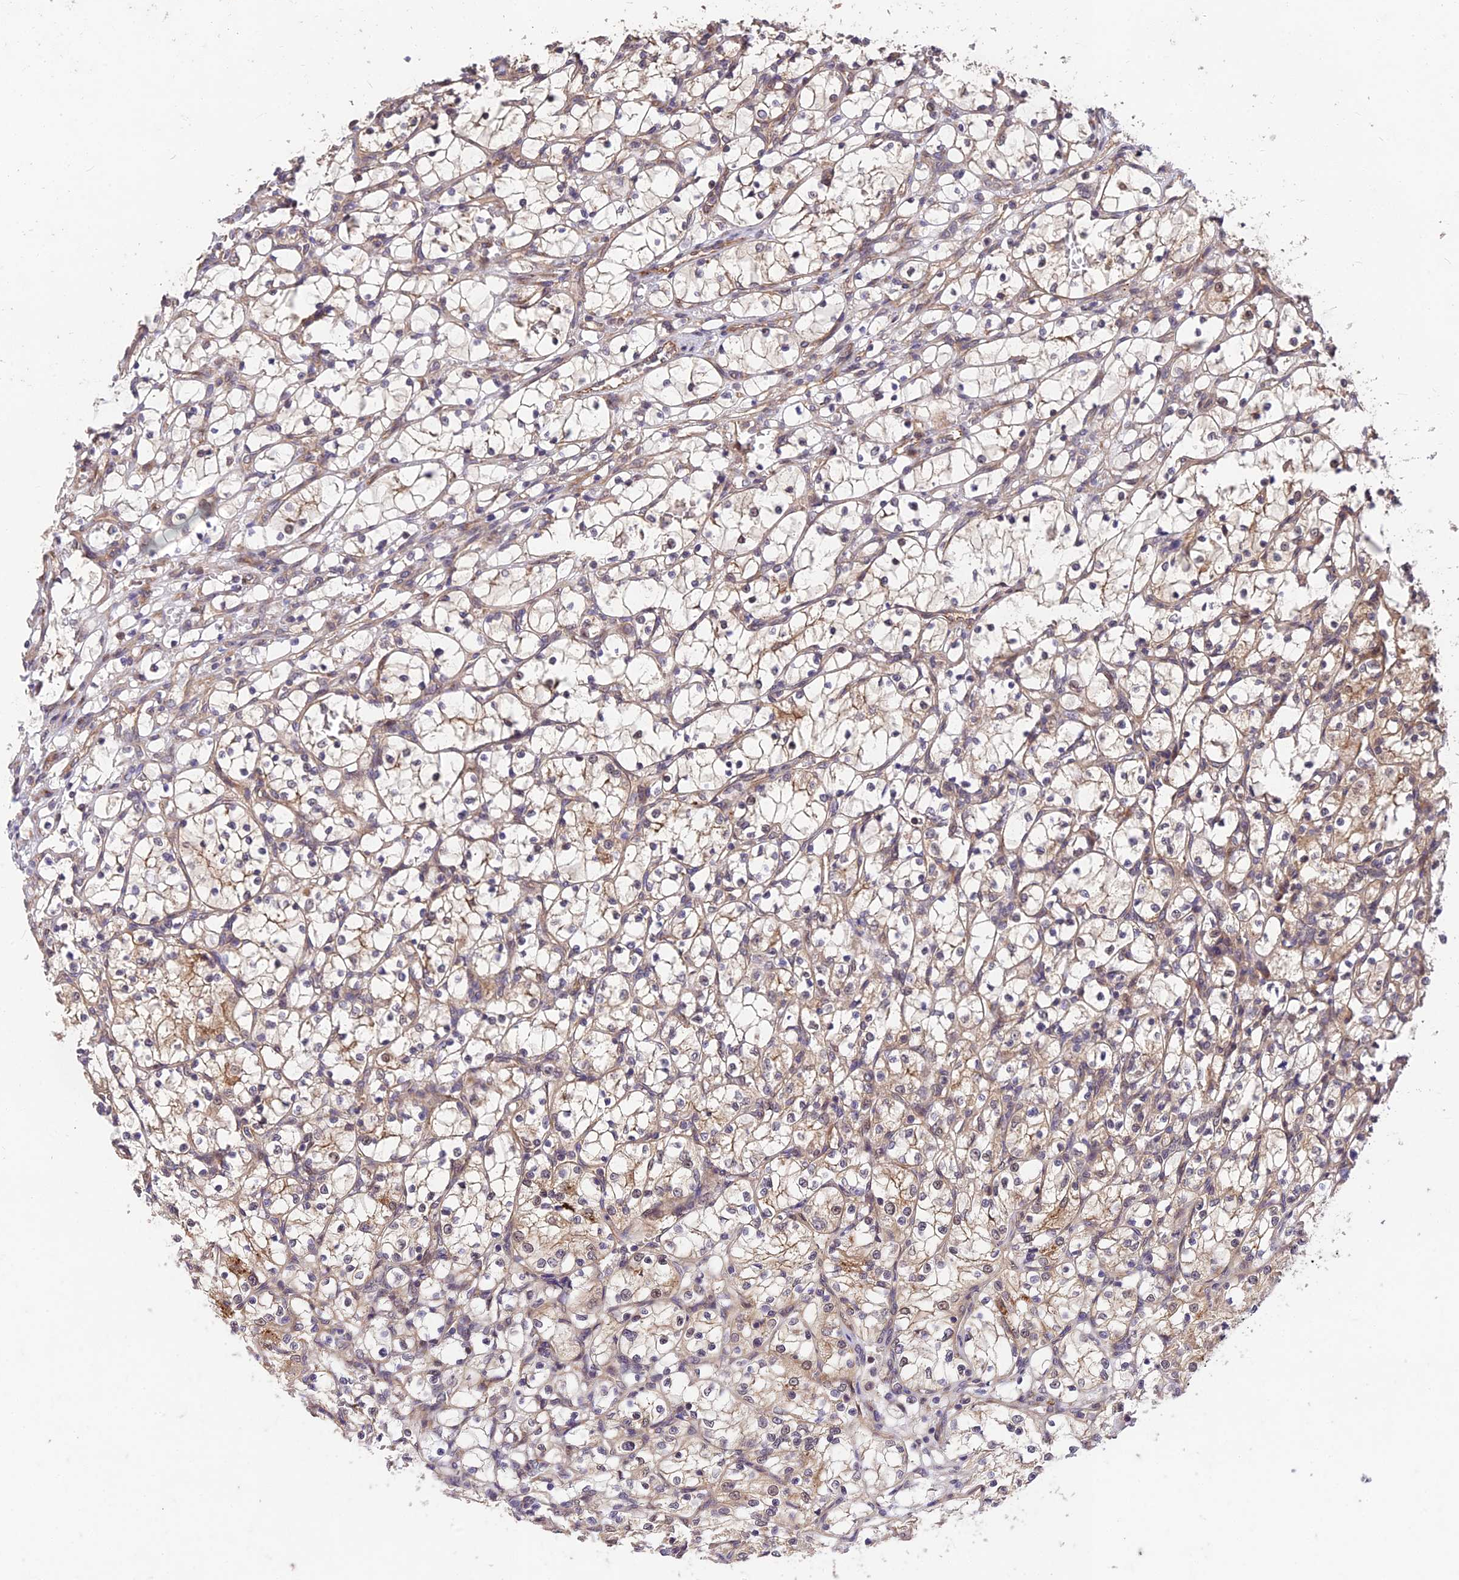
{"staining": {"intensity": "moderate", "quantity": "<25%", "location": "cytoplasmic/membranous"}, "tissue": "renal cancer", "cell_type": "Tumor cells", "image_type": "cancer", "snomed": [{"axis": "morphology", "description": "Adenocarcinoma, NOS"}, {"axis": "topography", "description": "Kidney"}], "caption": "DAB immunohistochemical staining of renal cancer demonstrates moderate cytoplasmic/membranous protein staining in approximately <25% of tumor cells.", "gene": "MKKS", "patient": {"sex": "female", "age": 69}}